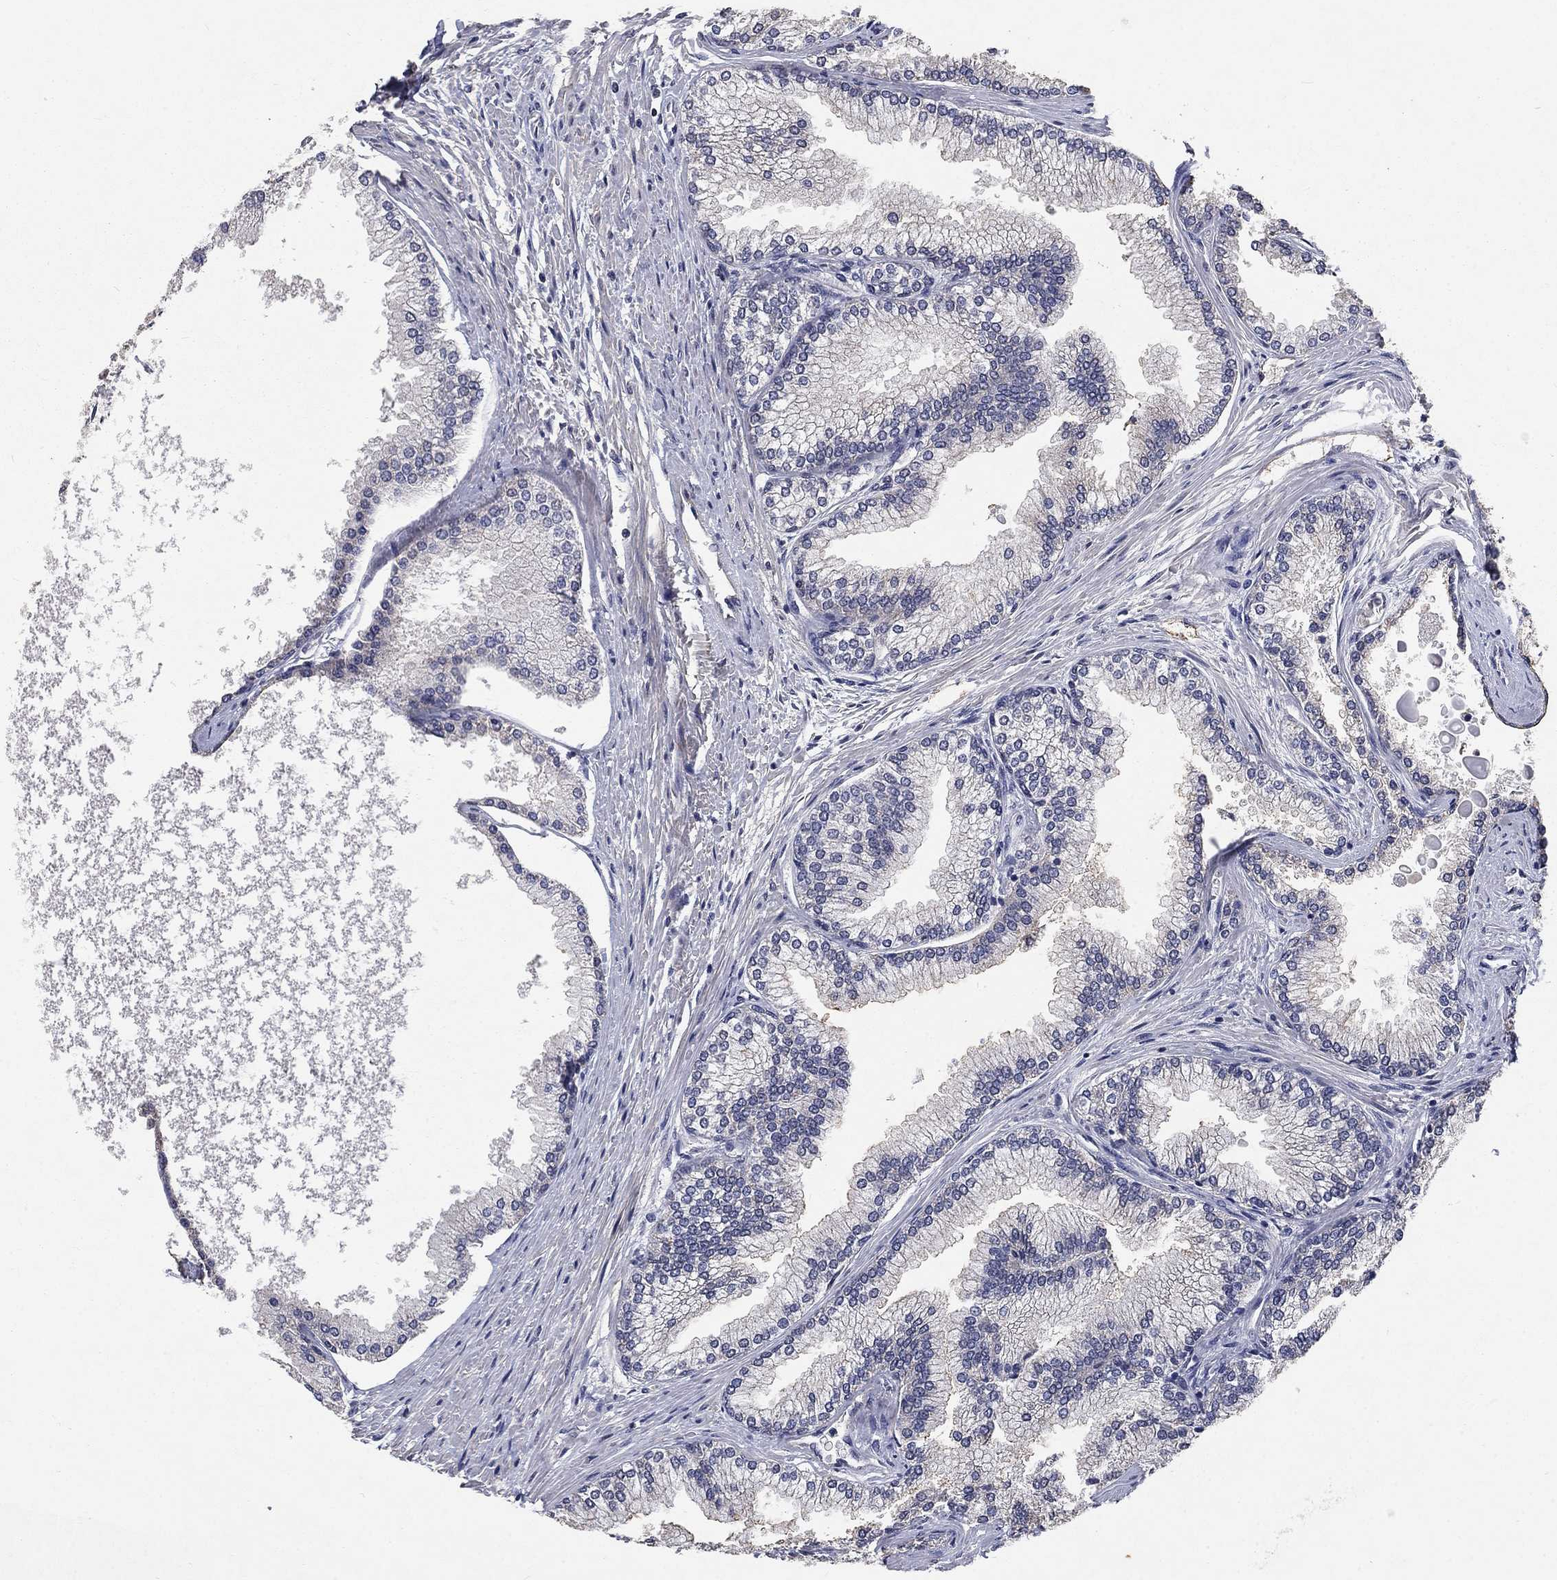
{"staining": {"intensity": "moderate", "quantity": "<25%", "location": "cytoplasmic/membranous"}, "tissue": "prostate", "cell_type": "Glandular cells", "image_type": "normal", "snomed": [{"axis": "morphology", "description": "Normal tissue, NOS"}, {"axis": "topography", "description": "Prostate"}], "caption": "Brown immunohistochemical staining in benign human prostate exhibits moderate cytoplasmic/membranous positivity in approximately <25% of glandular cells. The staining was performed using DAB (3,3'-diaminobenzidine) to visualize the protein expression in brown, while the nuclei were stained in blue with hematoxylin (Magnification: 20x).", "gene": "CHST5", "patient": {"sex": "male", "age": 72}}